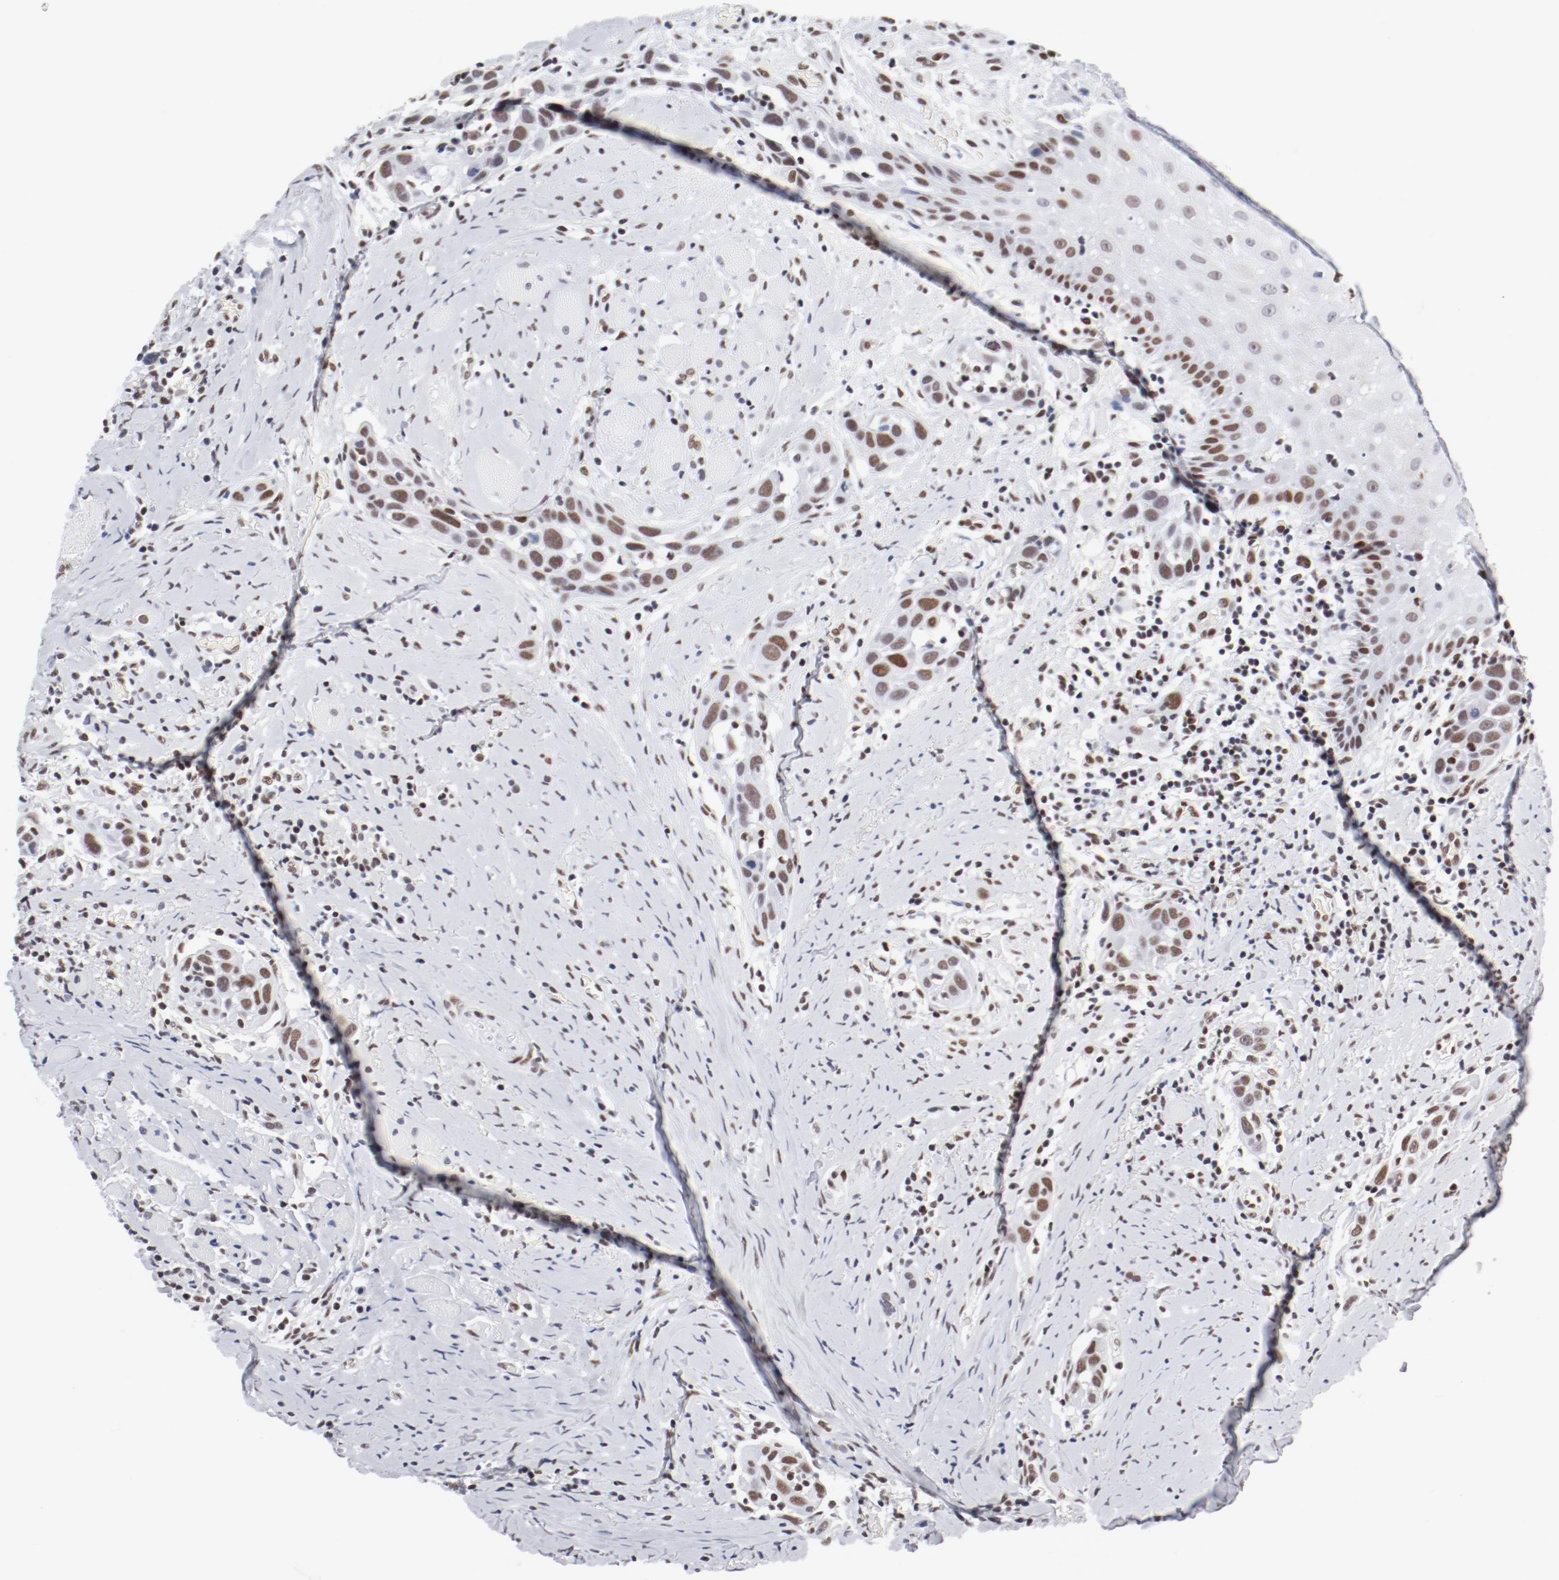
{"staining": {"intensity": "moderate", "quantity": "25%-75%", "location": "nuclear"}, "tissue": "head and neck cancer", "cell_type": "Tumor cells", "image_type": "cancer", "snomed": [{"axis": "morphology", "description": "Squamous cell carcinoma, NOS"}, {"axis": "topography", "description": "Oral tissue"}, {"axis": "topography", "description": "Head-Neck"}], "caption": "High-magnification brightfield microscopy of squamous cell carcinoma (head and neck) stained with DAB (3,3'-diaminobenzidine) (brown) and counterstained with hematoxylin (blue). tumor cells exhibit moderate nuclear positivity is appreciated in approximately25%-75% of cells.", "gene": "ATF2", "patient": {"sex": "female", "age": 50}}